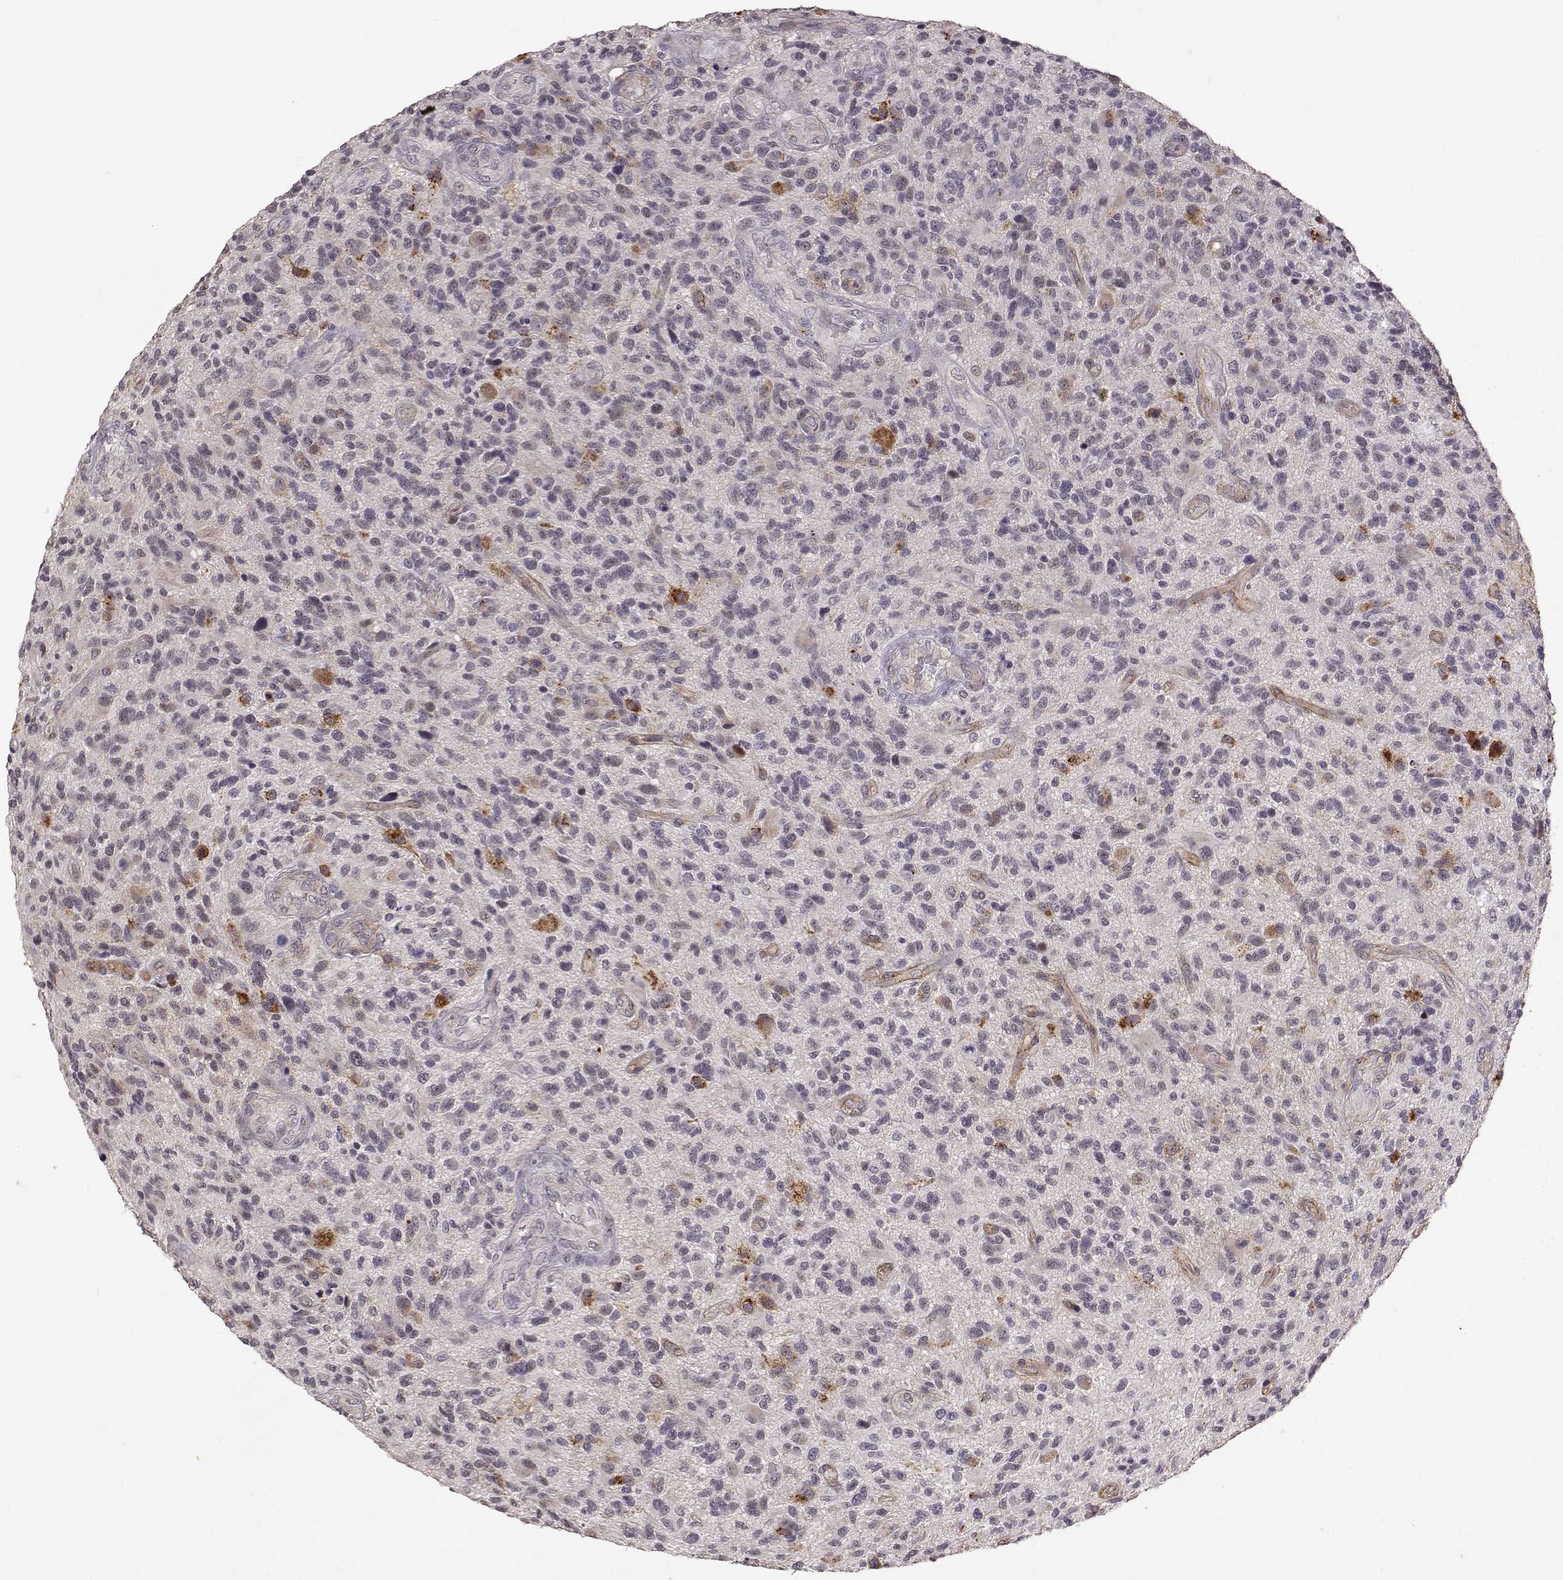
{"staining": {"intensity": "negative", "quantity": "none", "location": "none"}, "tissue": "glioma", "cell_type": "Tumor cells", "image_type": "cancer", "snomed": [{"axis": "morphology", "description": "Glioma, malignant, High grade"}, {"axis": "topography", "description": "Brain"}], "caption": "Image shows no protein positivity in tumor cells of glioma tissue. (DAB immunohistochemistry (IHC), high magnification).", "gene": "IFITM1", "patient": {"sex": "male", "age": 47}}